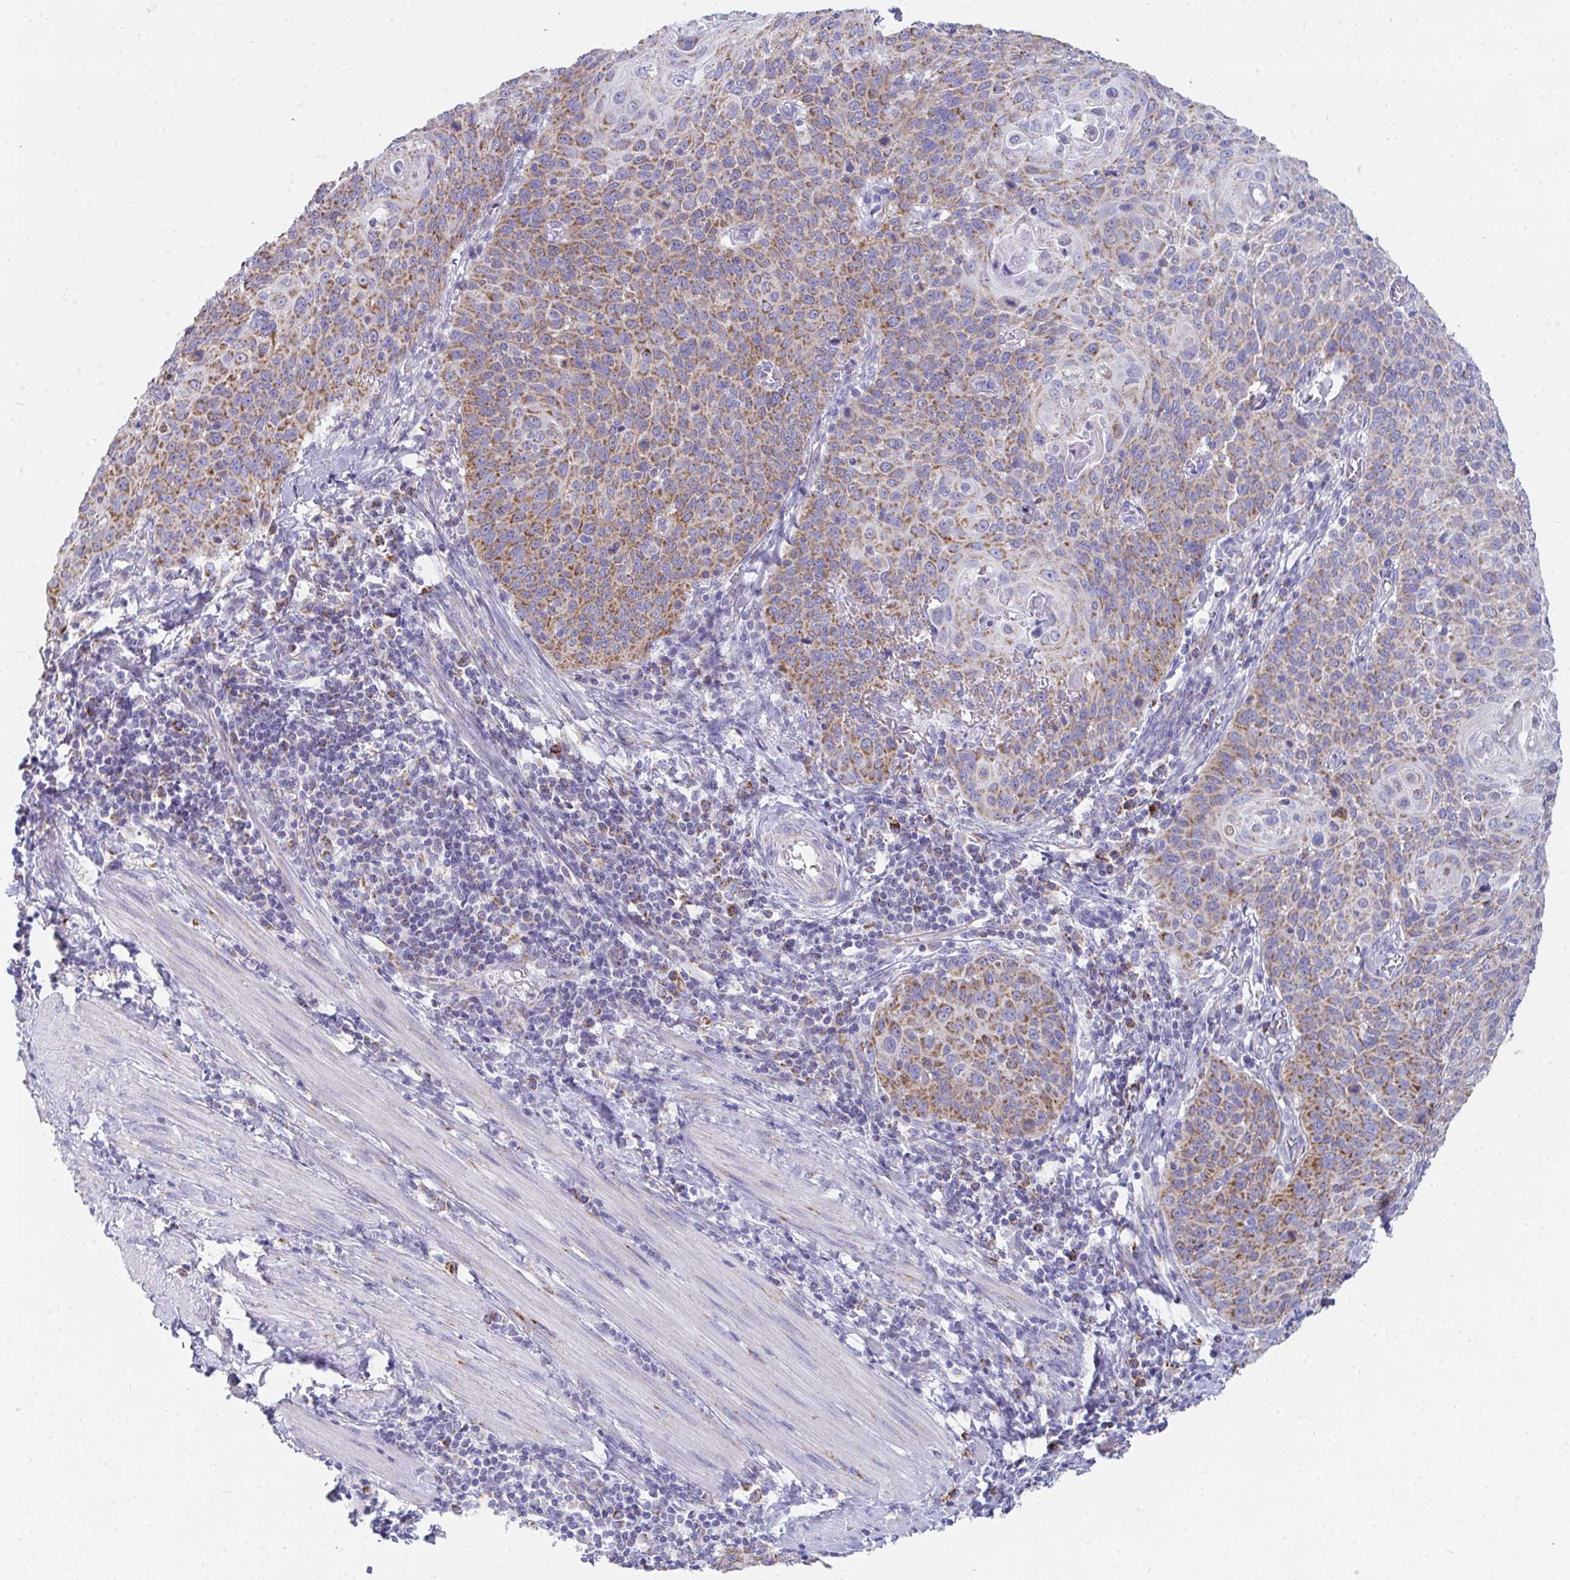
{"staining": {"intensity": "moderate", "quantity": ">75%", "location": "cytoplasmic/membranous"}, "tissue": "cervical cancer", "cell_type": "Tumor cells", "image_type": "cancer", "snomed": [{"axis": "morphology", "description": "Squamous cell carcinoma, NOS"}, {"axis": "topography", "description": "Cervix"}], "caption": "Approximately >75% of tumor cells in cervical cancer display moderate cytoplasmic/membranous protein staining as visualized by brown immunohistochemical staining.", "gene": "AIFM1", "patient": {"sex": "female", "age": 65}}